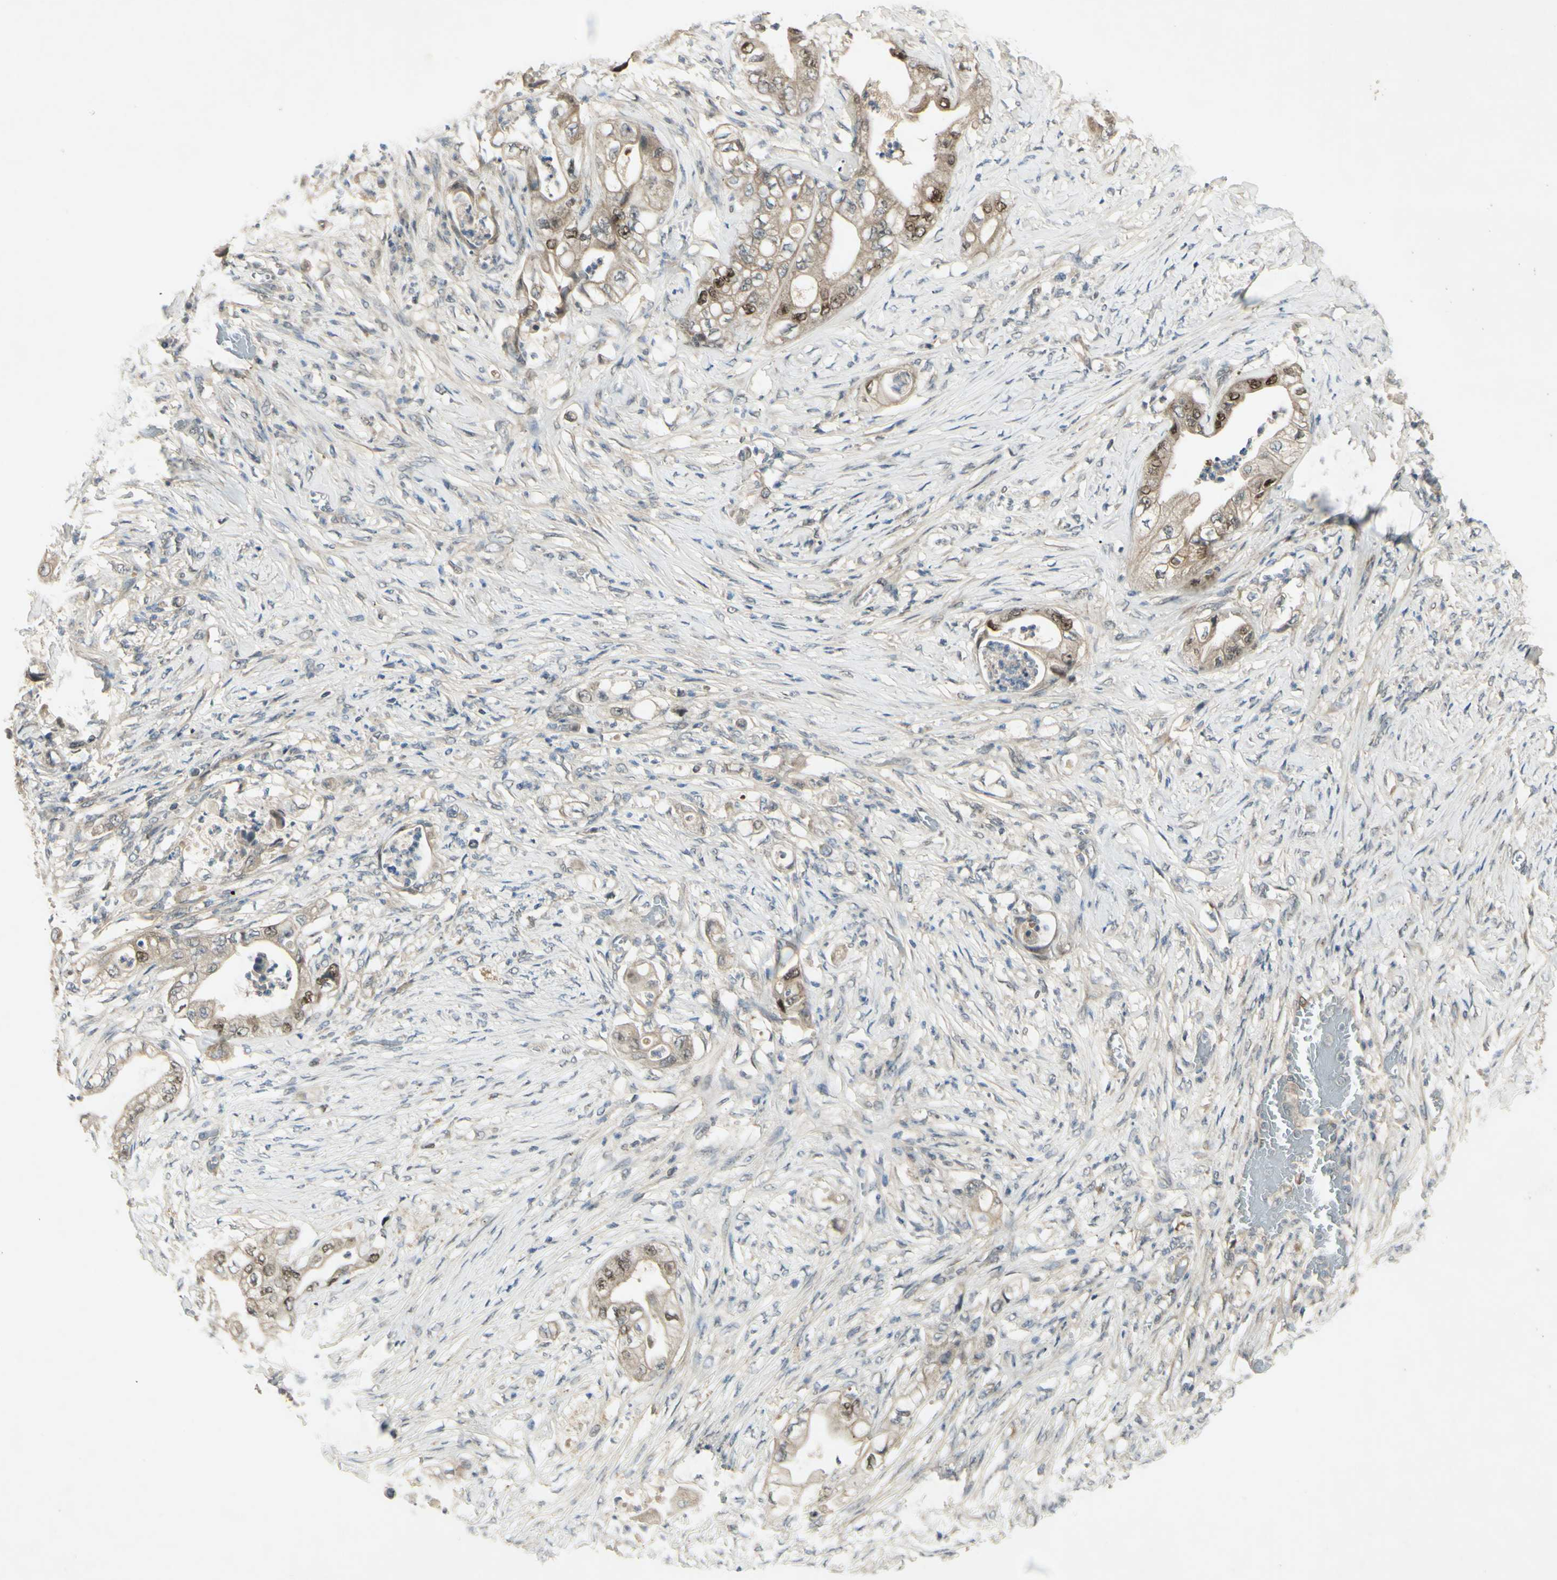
{"staining": {"intensity": "strong", "quantity": "25%-75%", "location": "nuclear"}, "tissue": "stomach cancer", "cell_type": "Tumor cells", "image_type": "cancer", "snomed": [{"axis": "morphology", "description": "Adenocarcinoma, NOS"}, {"axis": "topography", "description": "Stomach"}], "caption": "DAB (3,3'-diaminobenzidine) immunohistochemical staining of human stomach cancer (adenocarcinoma) exhibits strong nuclear protein expression in approximately 25%-75% of tumor cells.", "gene": "RAD18", "patient": {"sex": "female", "age": 73}}